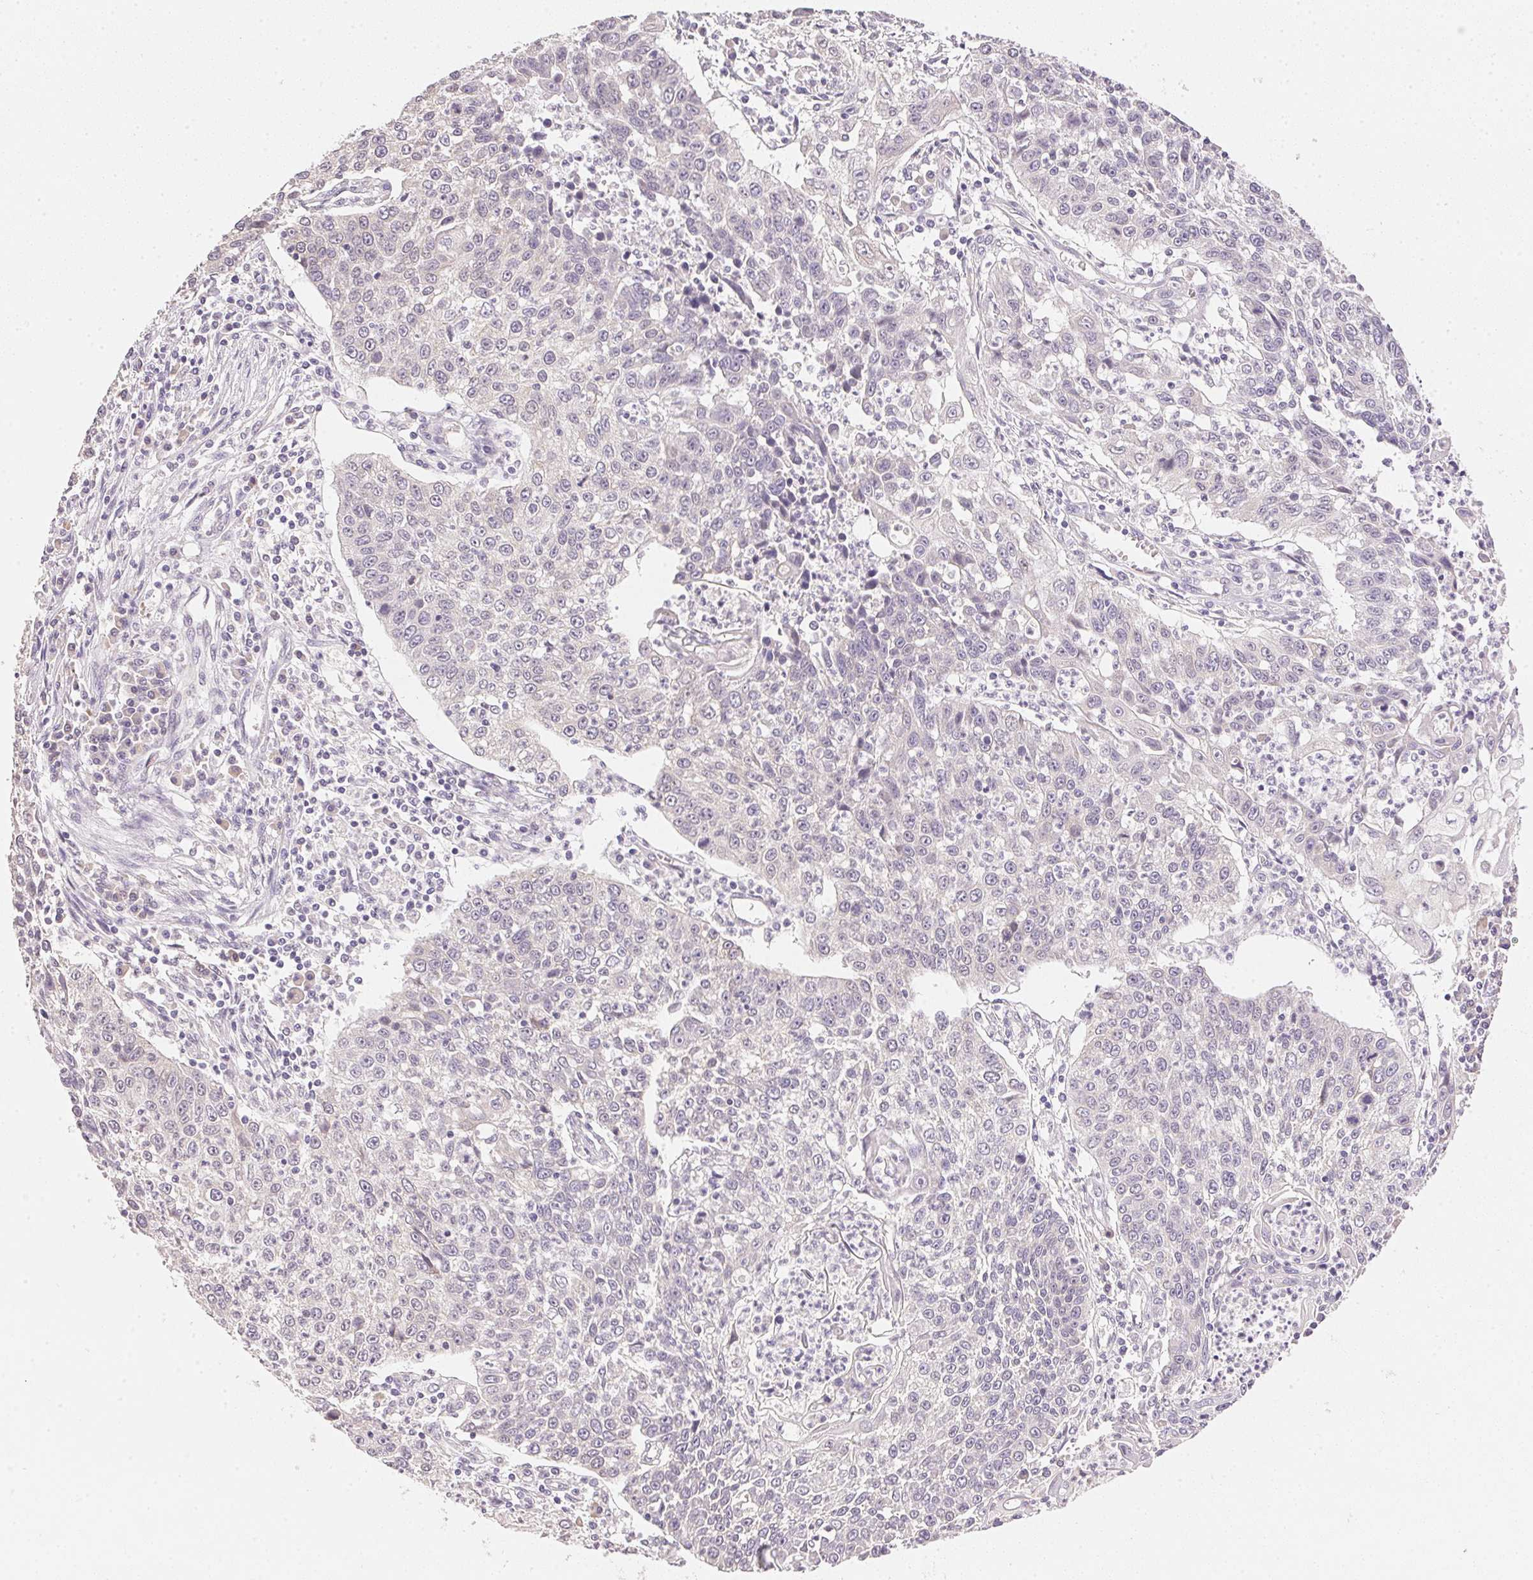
{"staining": {"intensity": "negative", "quantity": "none", "location": "none"}, "tissue": "lung cancer", "cell_type": "Tumor cells", "image_type": "cancer", "snomed": [{"axis": "morphology", "description": "Squamous cell carcinoma, NOS"}, {"axis": "morphology", "description": "Squamous cell carcinoma, metastatic, NOS"}, {"axis": "topography", "description": "Lung"}, {"axis": "topography", "description": "Pleura, NOS"}], "caption": "DAB immunohistochemical staining of lung cancer (metastatic squamous cell carcinoma) demonstrates no significant staining in tumor cells.", "gene": "DHCR24", "patient": {"sex": "male", "age": 72}}